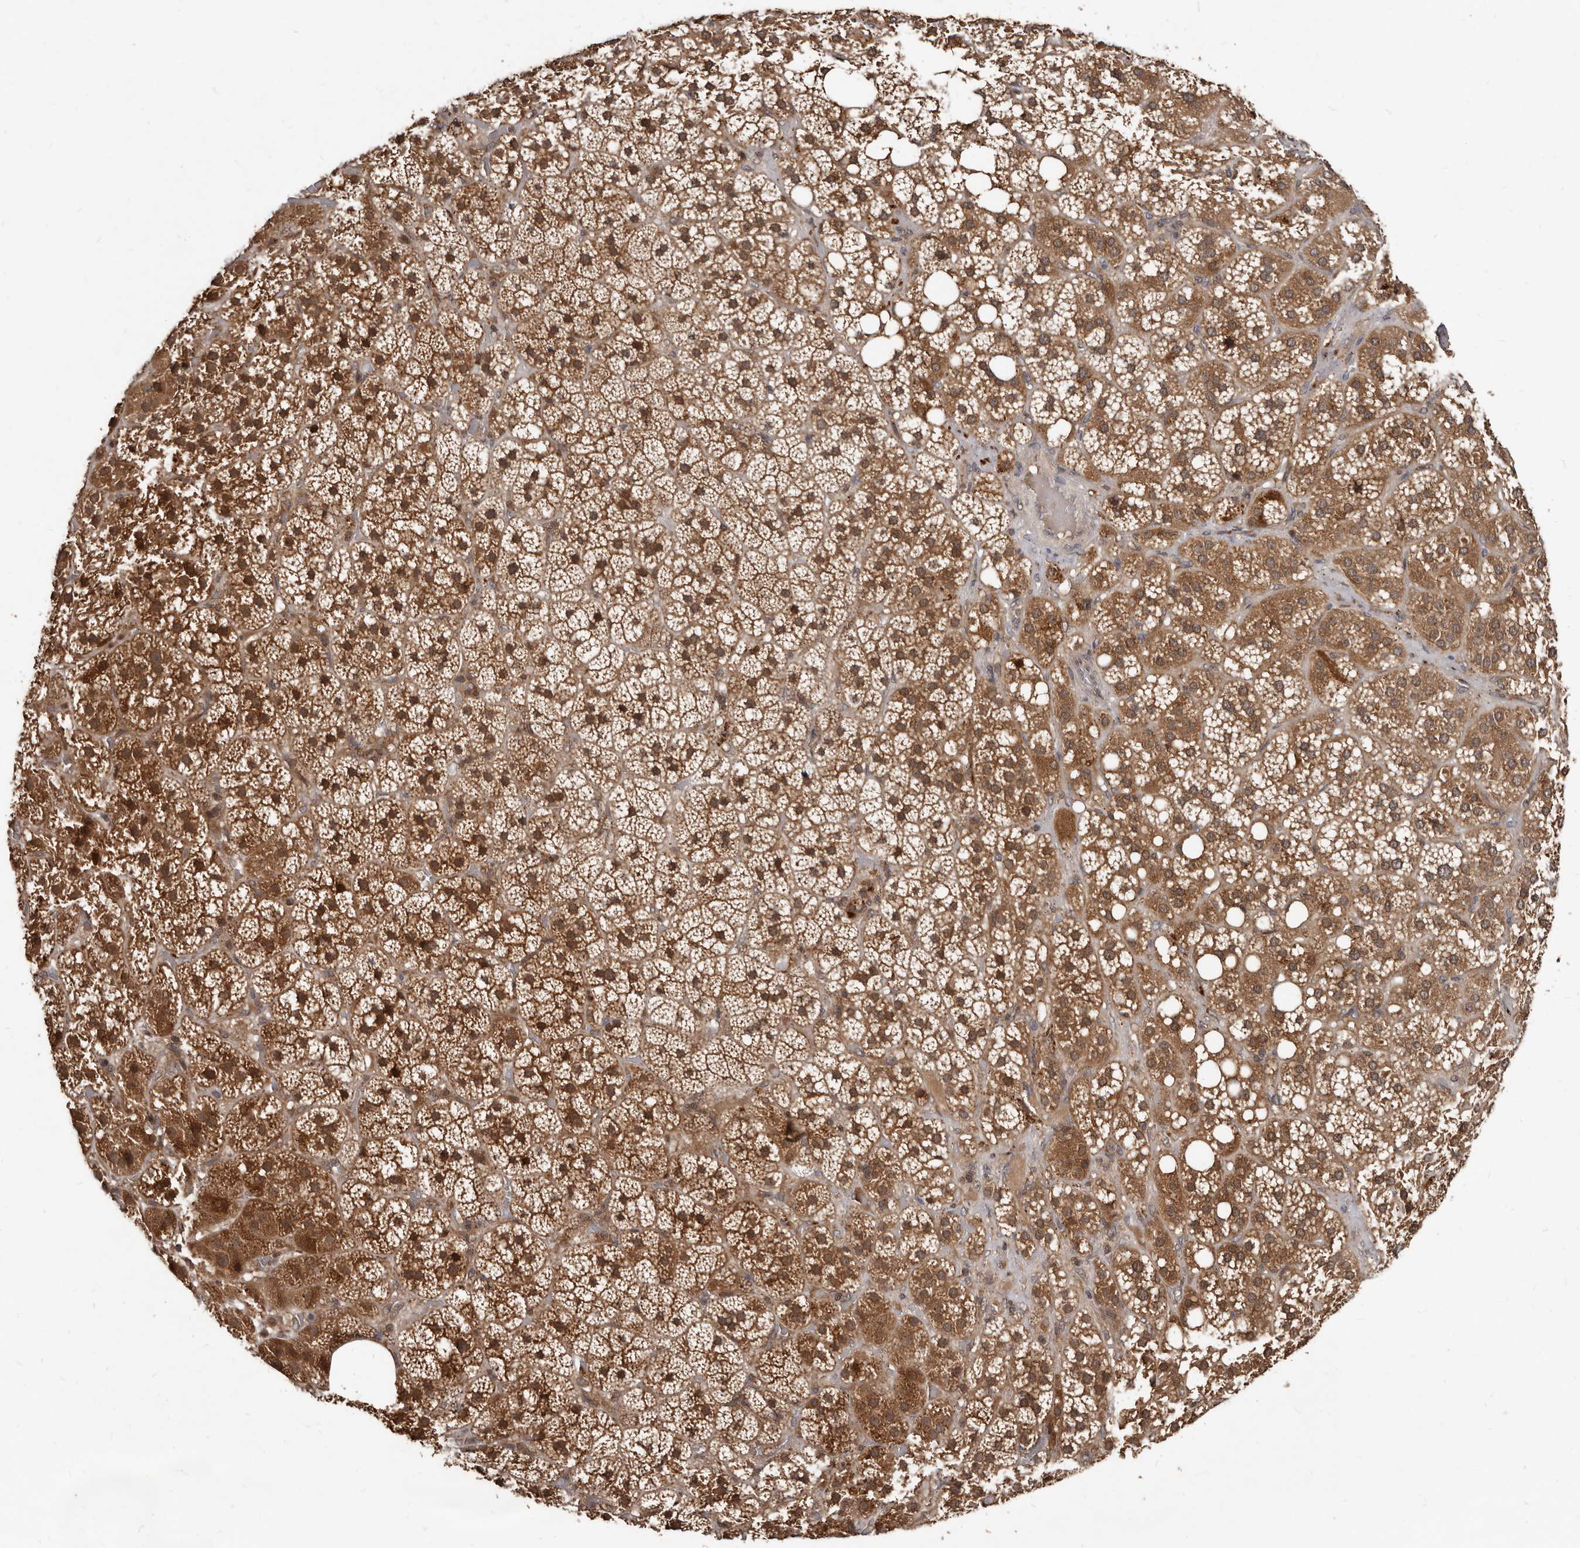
{"staining": {"intensity": "moderate", "quantity": ">75%", "location": "cytoplasmic/membranous"}, "tissue": "adrenal gland", "cell_type": "Glandular cells", "image_type": "normal", "snomed": [{"axis": "morphology", "description": "Normal tissue, NOS"}, {"axis": "topography", "description": "Adrenal gland"}], "caption": "Immunohistochemistry (DAB) staining of benign adrenal gland demonstrates moderate cytoplasmic/membranous protein expression in about >75% of glandular cells.", "gene": "PMVK", "patient": {"sex": "female", "age": 59}}